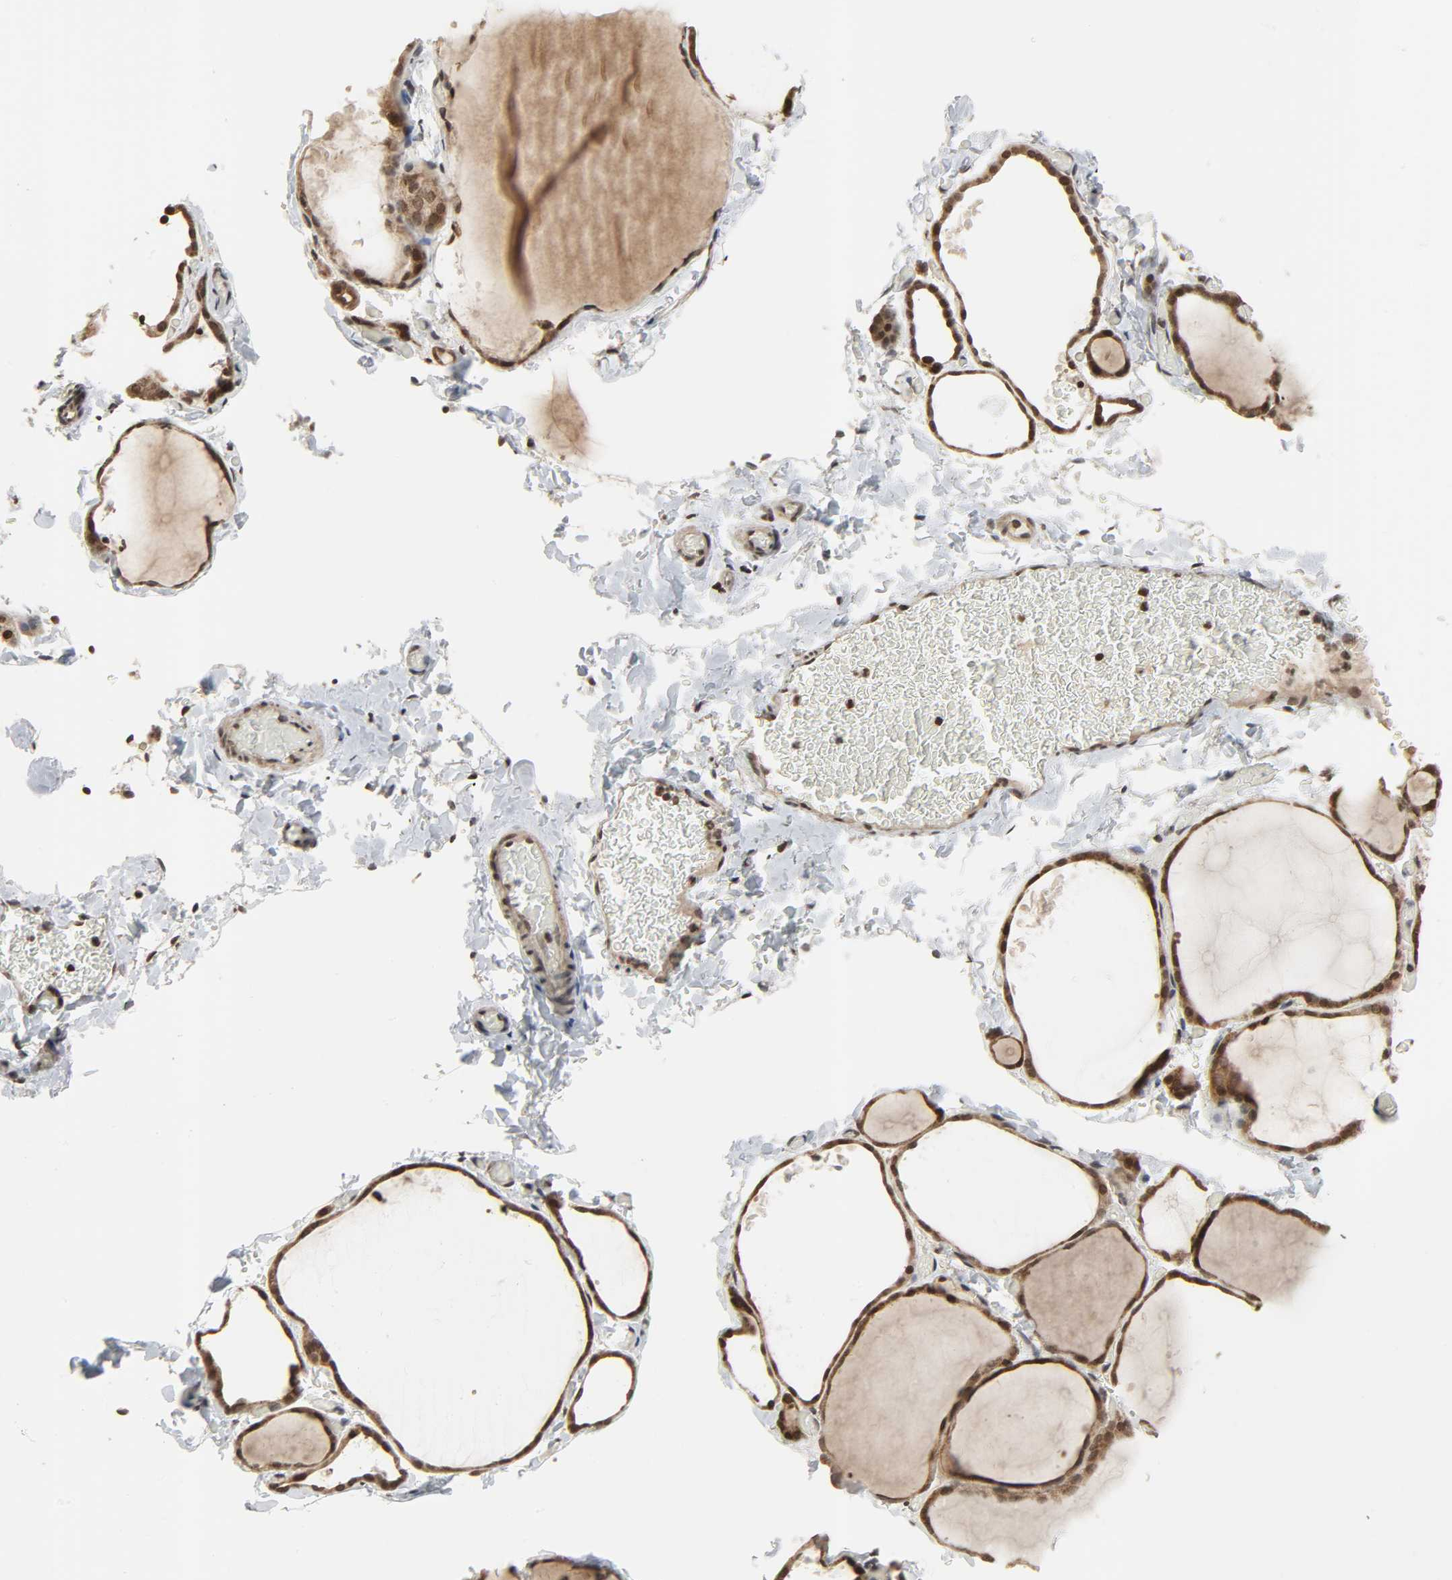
{"staining": {"intensity": "strong", "quantity": ">75%", "location": "nuclear"}, "tissue": "thyroid gland", "cell_type": "Glandular cells", "image_type": "normal", "snomed": [{"axis": "morphology", "description": "Normal tissue, NOS"}, {"axis": "topography", "description": "Thyroid gland"}], "caption": "Strong nuclear positivity is seen in approximately >75% of glandular cells in unremarkable thyroid gland.", "gene": "XRCC1", "patient": {"sex": "female", "age": 22}}